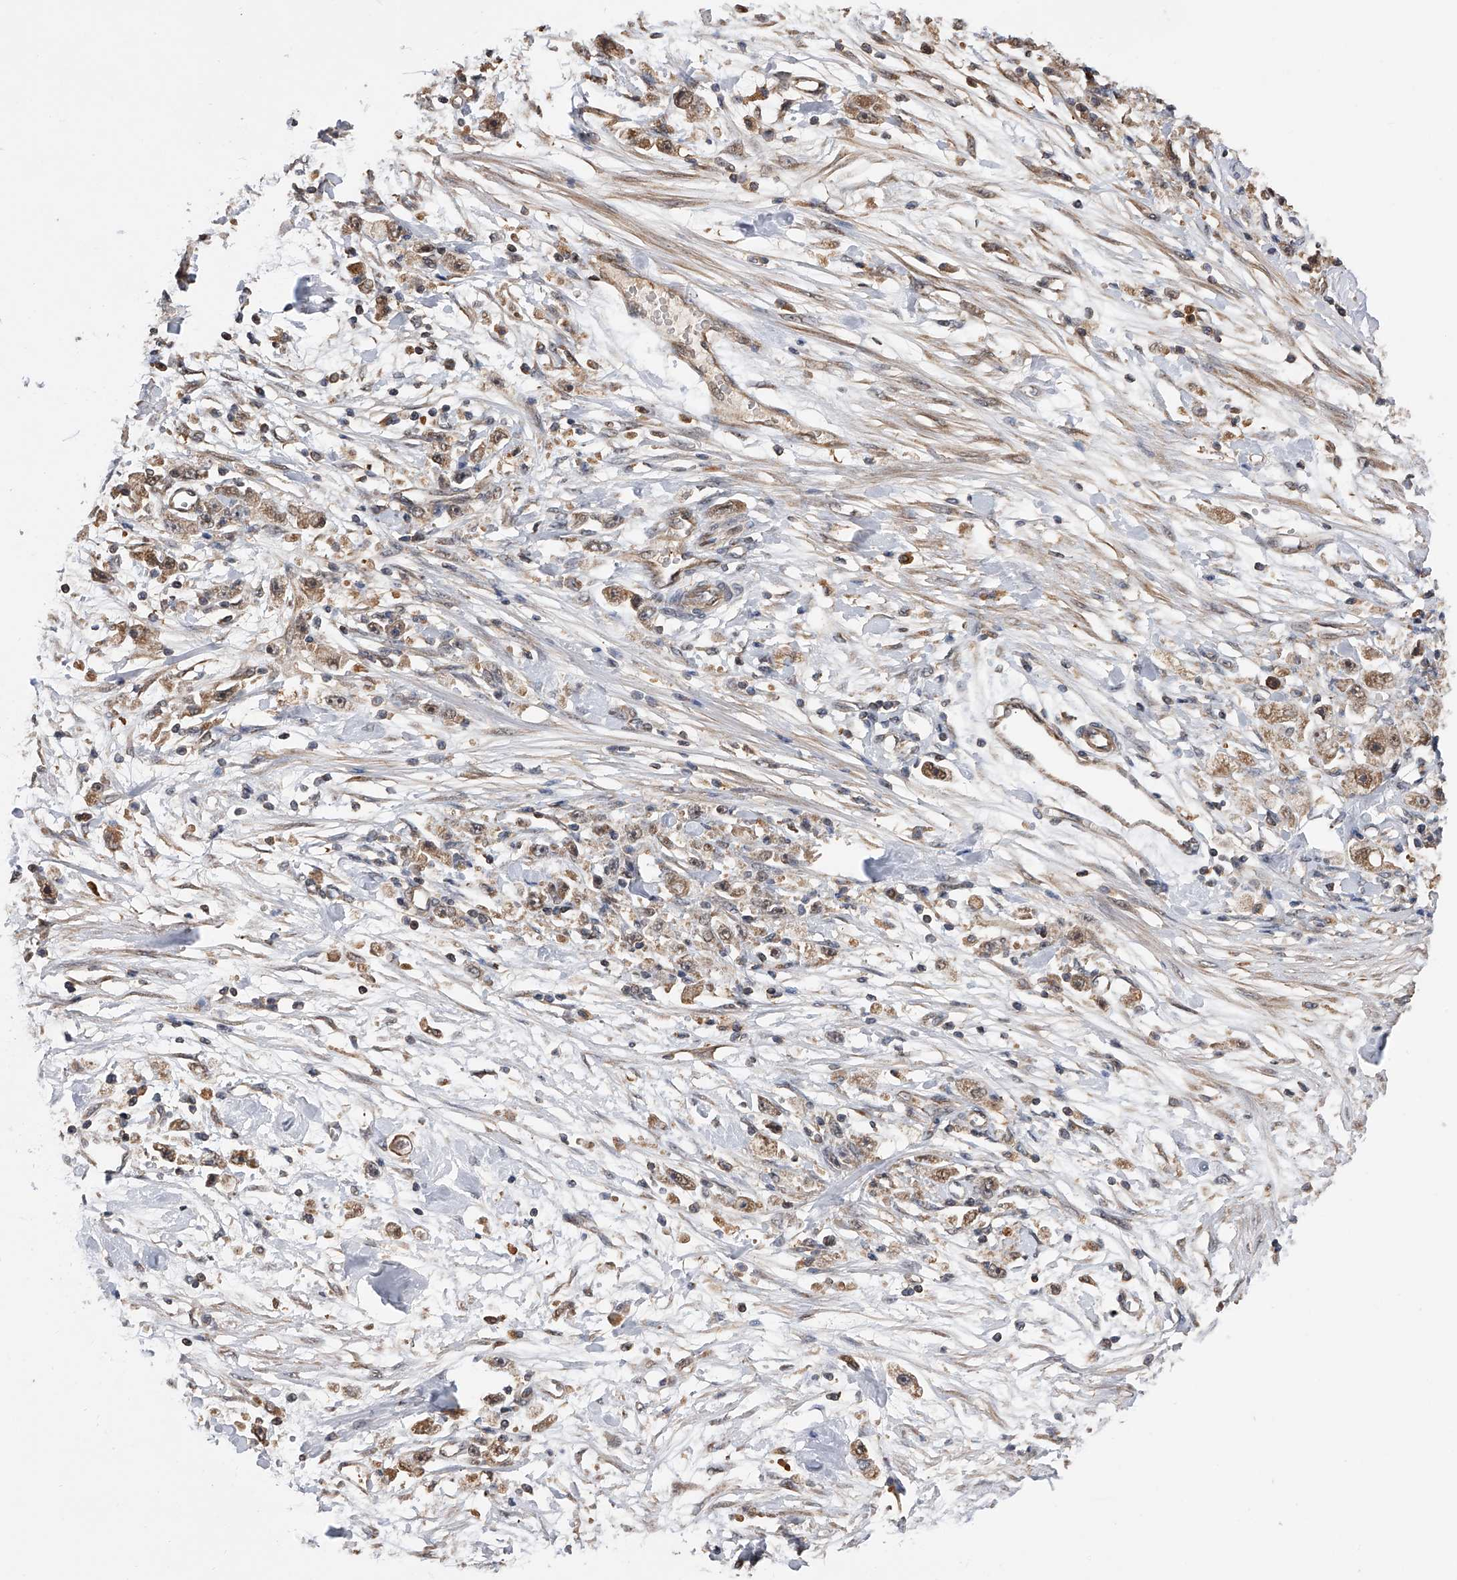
{"staining": {"intensity": "moderate", "quantity": ">75%", "location": "cytoplasmic/membranous,nuclear"}, "tissue": "stomach cancer", "cell_type": "Tumor cells", "image_type": "cancer", "snomed": [{"axis": "morphology", "description": "Adenocarcinoma, NOS"}, {"axis": "topography", "description": "Stomach"}], "caption": "Adenocarcinoma (stomach) stained for a protein (brown) displays moderate cytoplasmic/membranous and nuclear positive staining in about >75% of tumor cells.", "gene": "GMDS", "patient": {"sex": "female", "age": 59}}